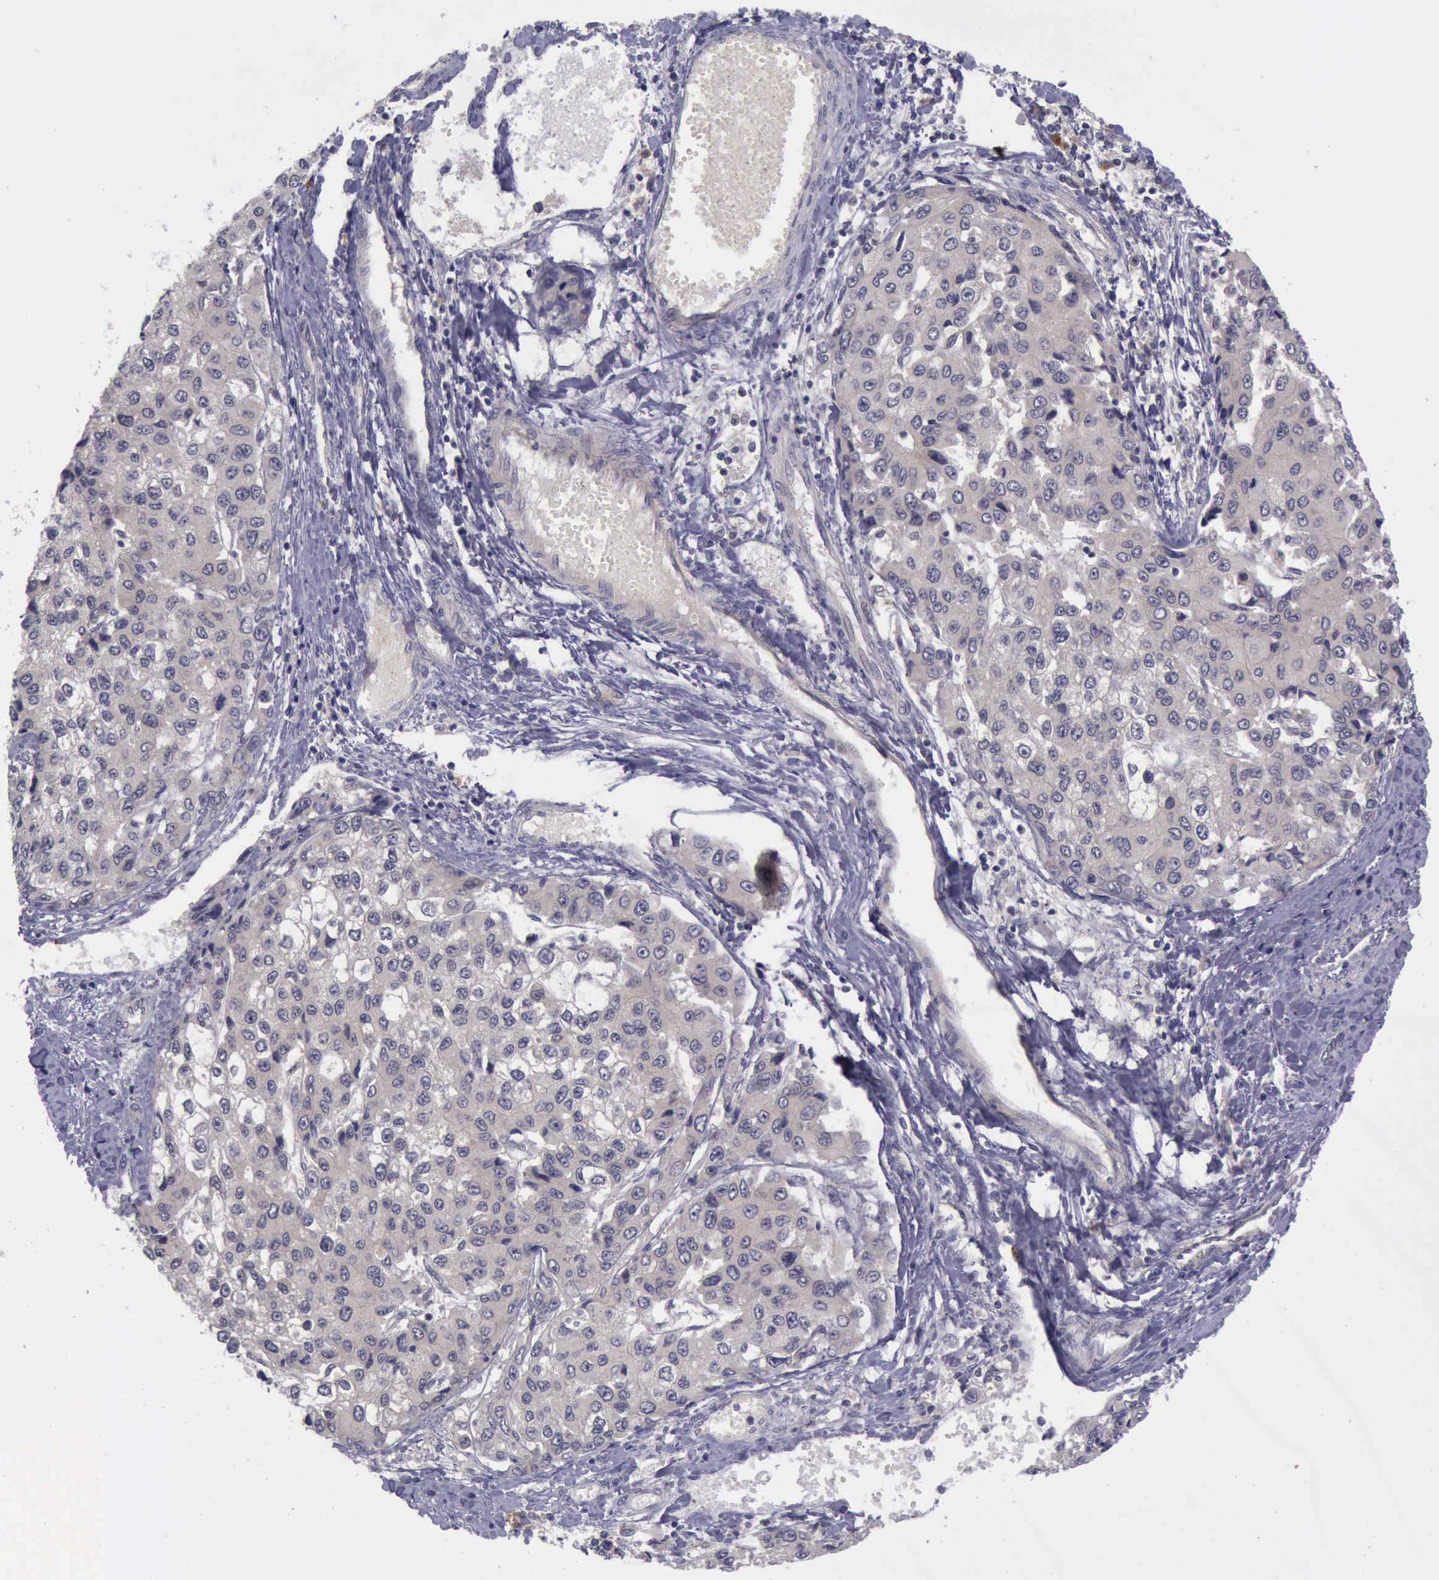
{"staining": {"intensity": "weak", "quantity": ">75%", "location": "cytoplasmic/membranous"}, "tissue": "liver cancer", "cell_type": "Tumor cells", "image_type": "cancer", "snomed": [{"axis": "morphology", "description": "Carcinoma, Hepatocellular, NOS"}, {"axis": "topography", "description": "Liver"}], "caption": "Immunohistochemistry (IHC) image of neoplastic tissue: liver hepatocellular carcinoma stained using immunohistochemistry (IHC) exhibits low levels of weak protein expression localized specifically in the cytoplasmic/membranous of tumor cells, appearing as a cytoplasmic/membranous brown color.", "gene": "ARNT2", "patient": {"sex": "female", "age": 66}}